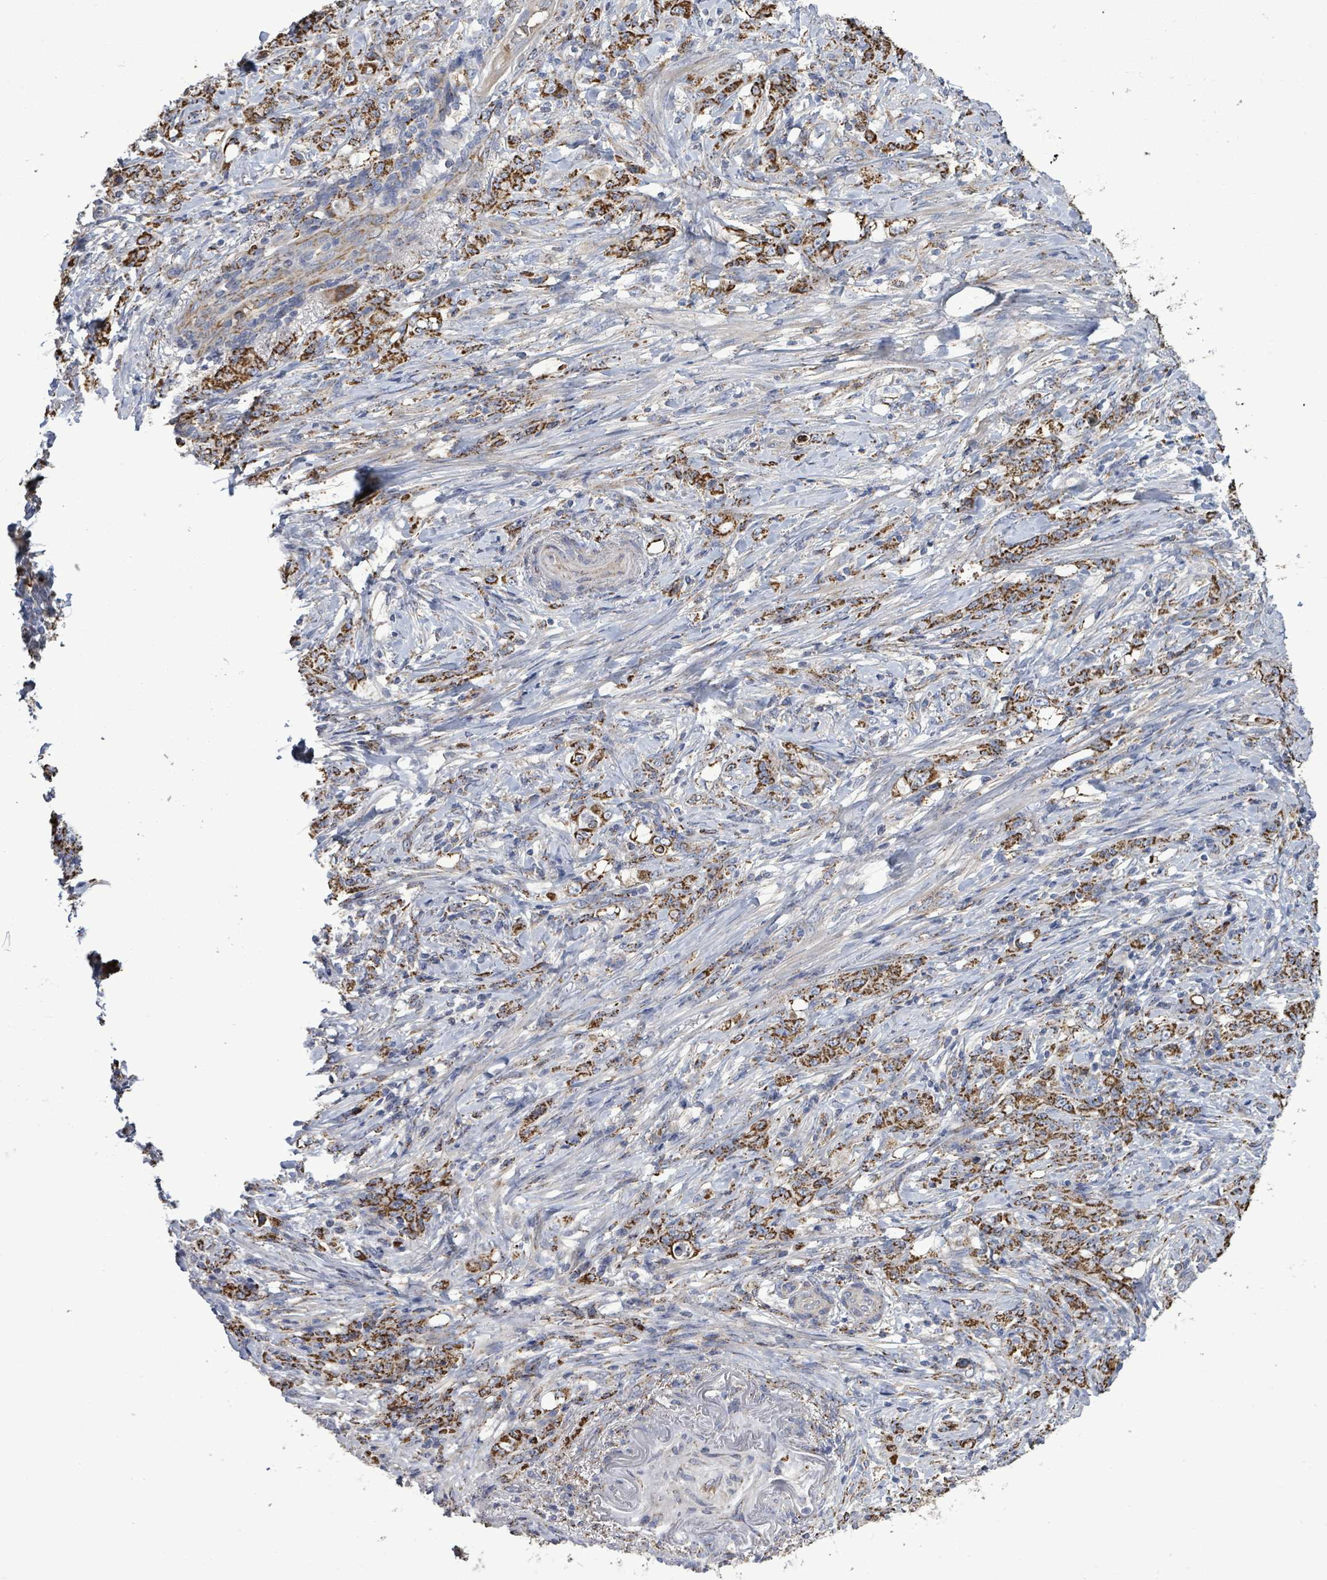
{"staining": {"intensity": "strong", "quantity": ">75%", "location": "cytoplasmic/membranous"}, "tissue": "stomach cancer", "cell_type": "Tumor cells", "image_type": "cancer", "snomed": [{"axis": "morphology", "description": "Adenocarcinoma, NOS"}, {"axis": "topography", "description": "Stomach"}], "caption": "A micrograph showing strong cytoplasmic/membranous positivity in approximately >75% of tumor cells in stomach cancer (adenocarcinoma), as visualized by brown immunohistochemical staining.", "gene": "MTMR12", "patient": {"sex": "female", "age": 79}}